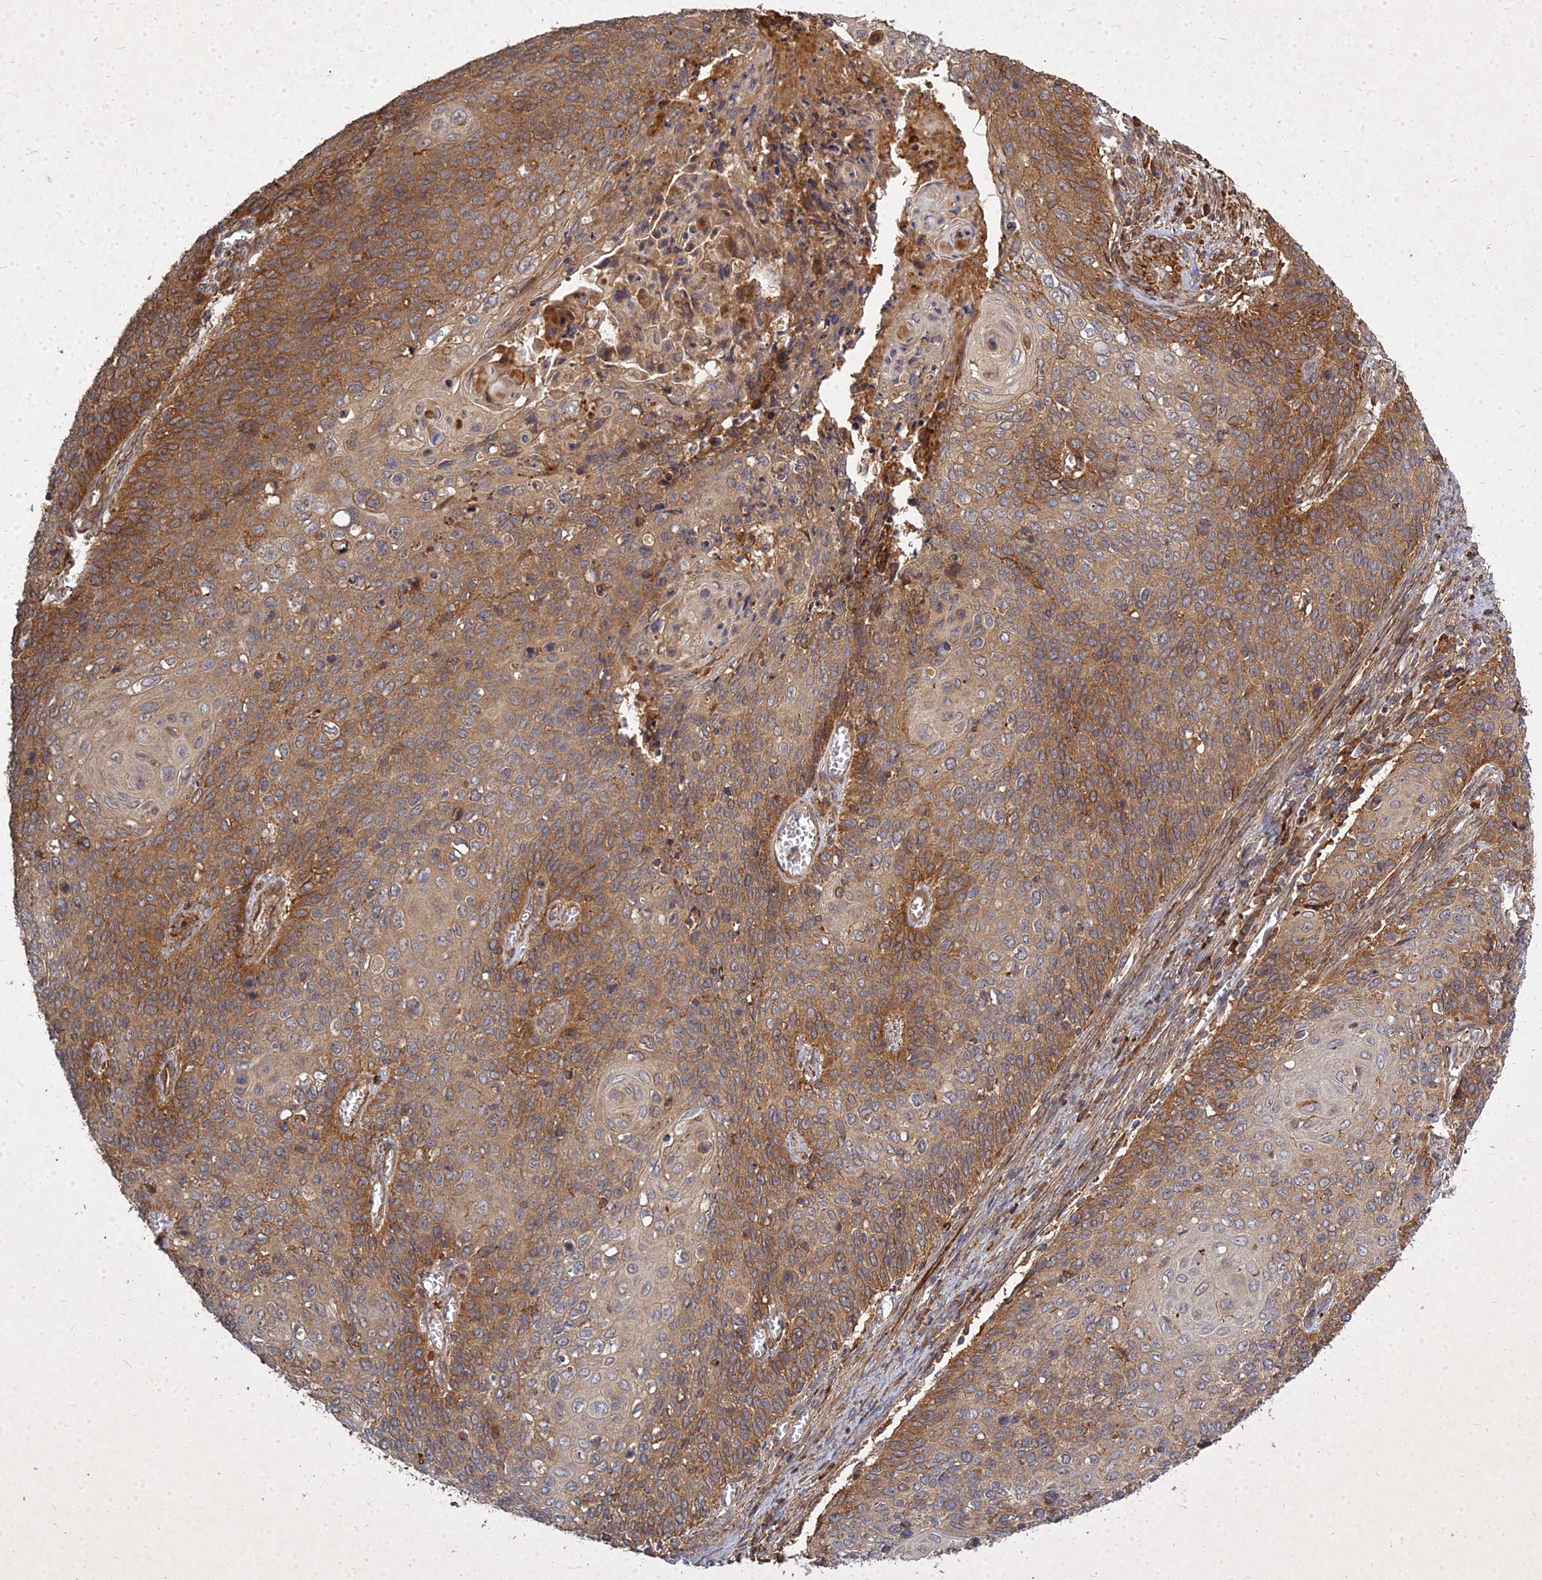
{"staining": {"intensity": "moderate", "quantity": ">75%", "location": "cytoplasmic/membranous"}, "tissue": "cervical cancer", "cell_type": "Tumor cells", "image_type": "cancer", "snomed": [{"axis": "morphology", "description": "Squamous cell carcinoma, NOS"}, {"axis": "topography", "description": "Cervix"}], "caption": "Immunohistochemical staining of human squamous cell carcinoma (cervical) reveals moderate cytoplasmic/membranous protein positivity in about >75% of tumor cells.", "gene": "UBE2W", "patient": {"sex": "female", "age": 39}}